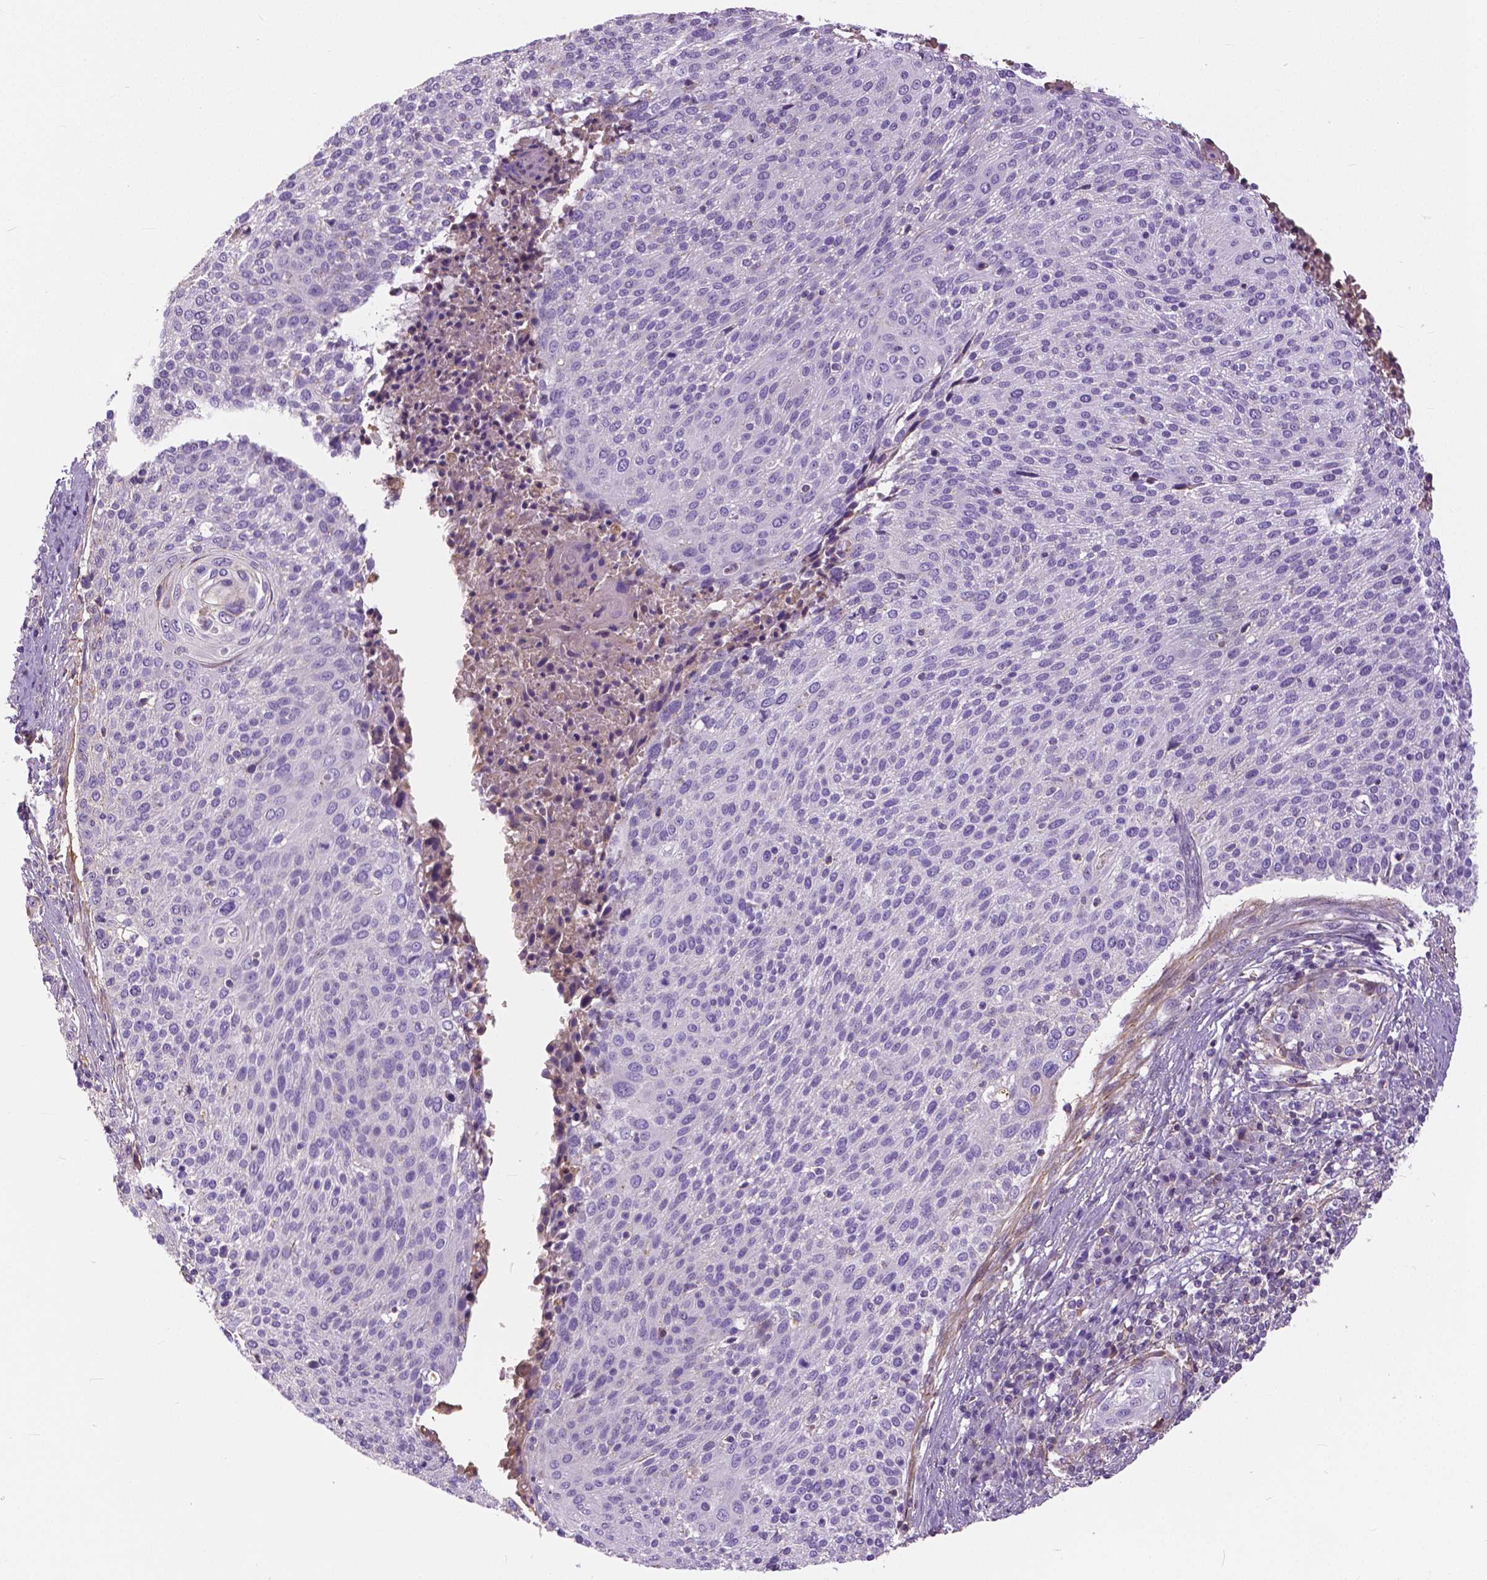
{"staining": {"intensity": "negative", "quantity": "none", "location": "none"}, "tissue": "cervical cancer", "cell_type": "Tumor cells", "image_type": "cancer", "snomed": [{"axis": "morphology", "description": "Squamous cell carcinoma, NOS"}, {"axis": "topography", "description": "Cervix"}], "caption": "Tumor cells are negative for brown protein staining in squamous cell carcinoma (cervical). Brightfield microscopy of immunohistochemistry (IHC) stained with DAB (3,3'-diaminobenzidine) (brown) and hematoxylin (blue), captured at high magnification.", "gene": "ANXA13", "patient": {"sex": "female", "age": 31}}